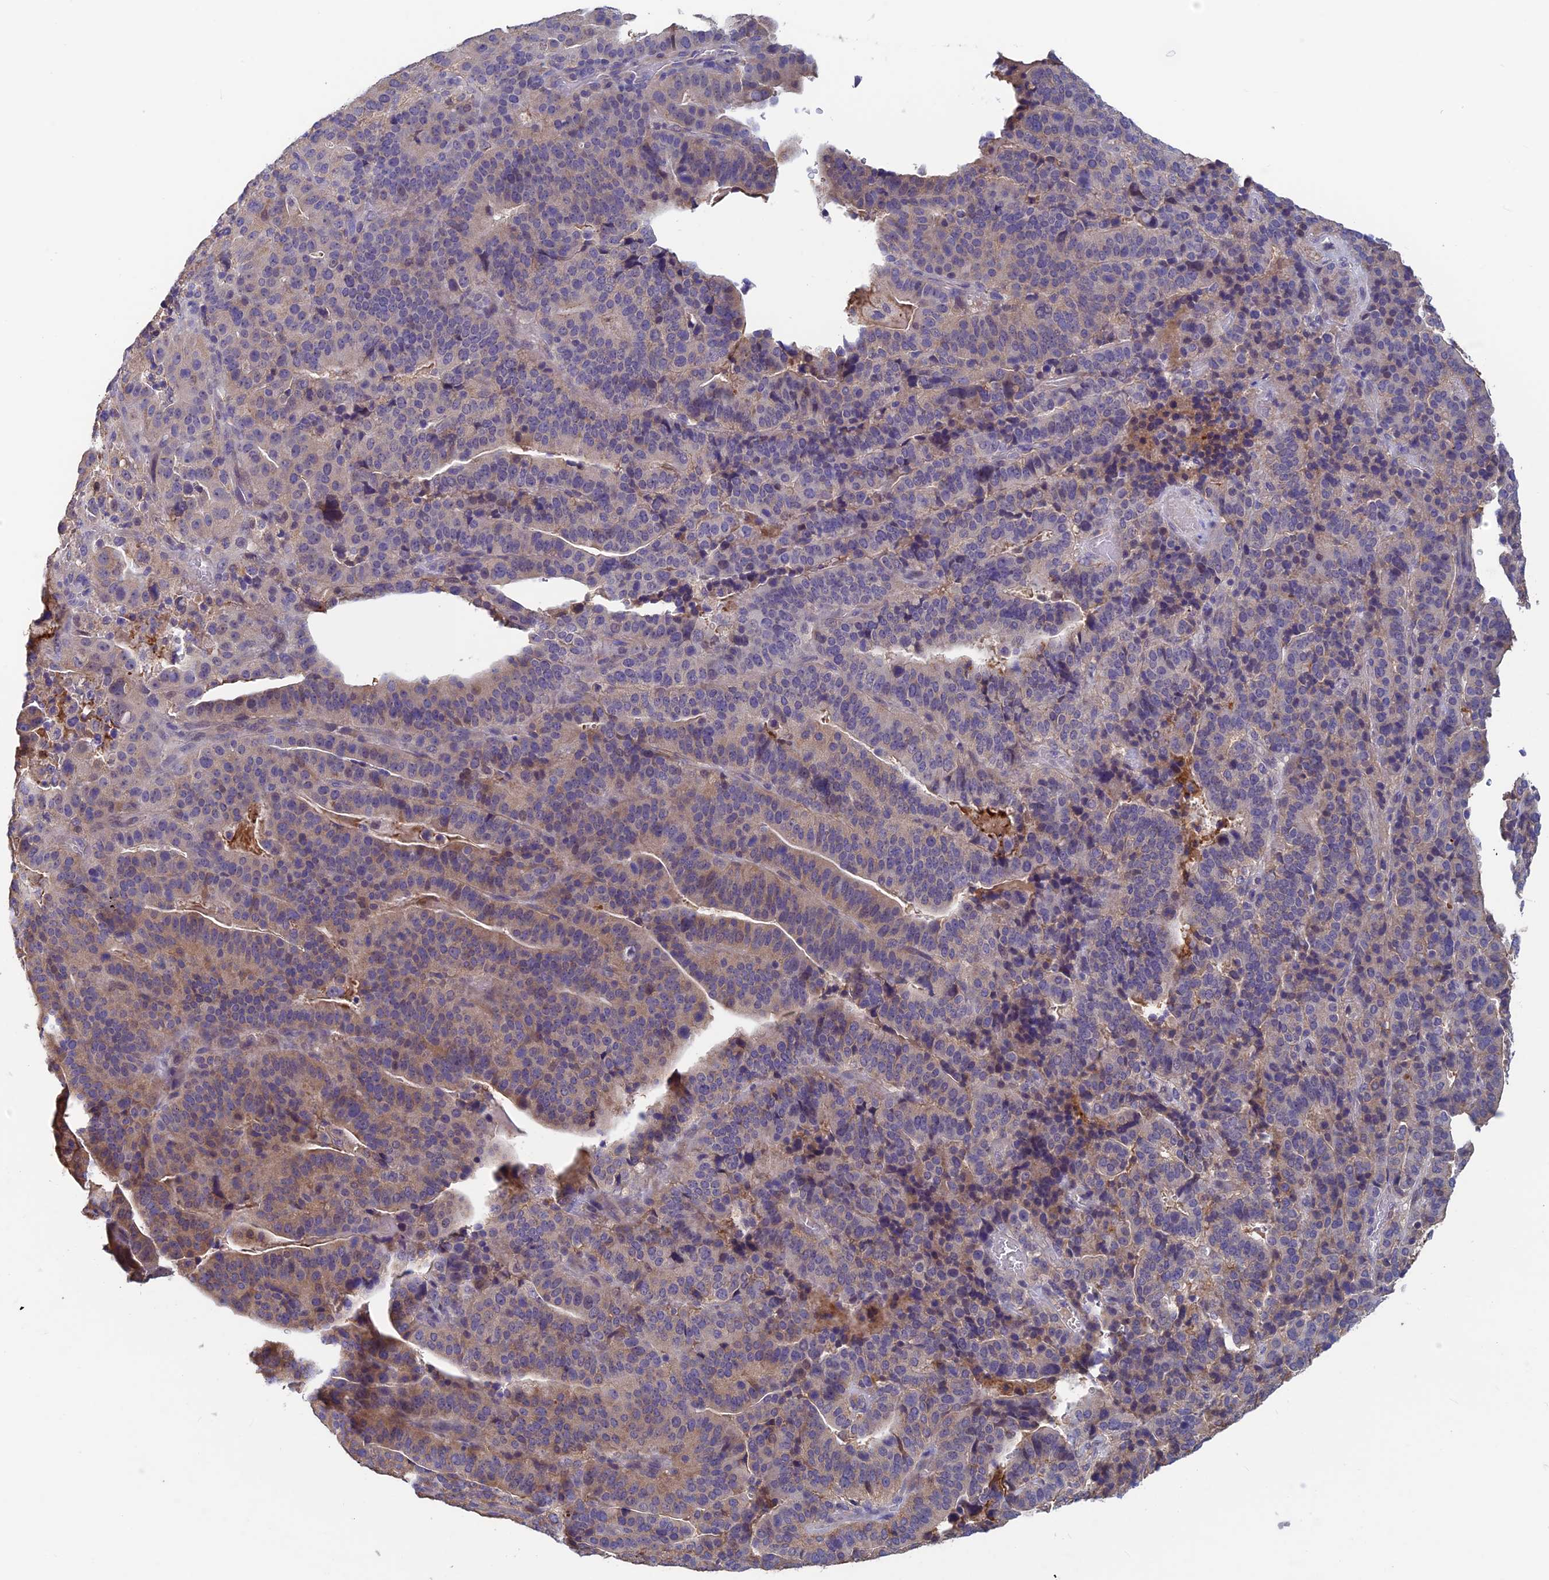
{"staining": {"intensity": "weak", "quantity": "<25%", "location": "cytoplasmic/membranous"}, "tissue": "stomach cancer", "cell_type": "Tumor cells", "image_type": "cancer", "snomed": [{"axis": "morphology", "description": "Adenocarcinoma, NOS"}, {"axis": "topography", "description": "Stomach"}], "caption": "This is an IHC micrograph of human stomach cancer (adenocarcinoma). There is no expression in tumor cells.", "gene": "HECA", "patient": {"sex": "male", "age": 48}}